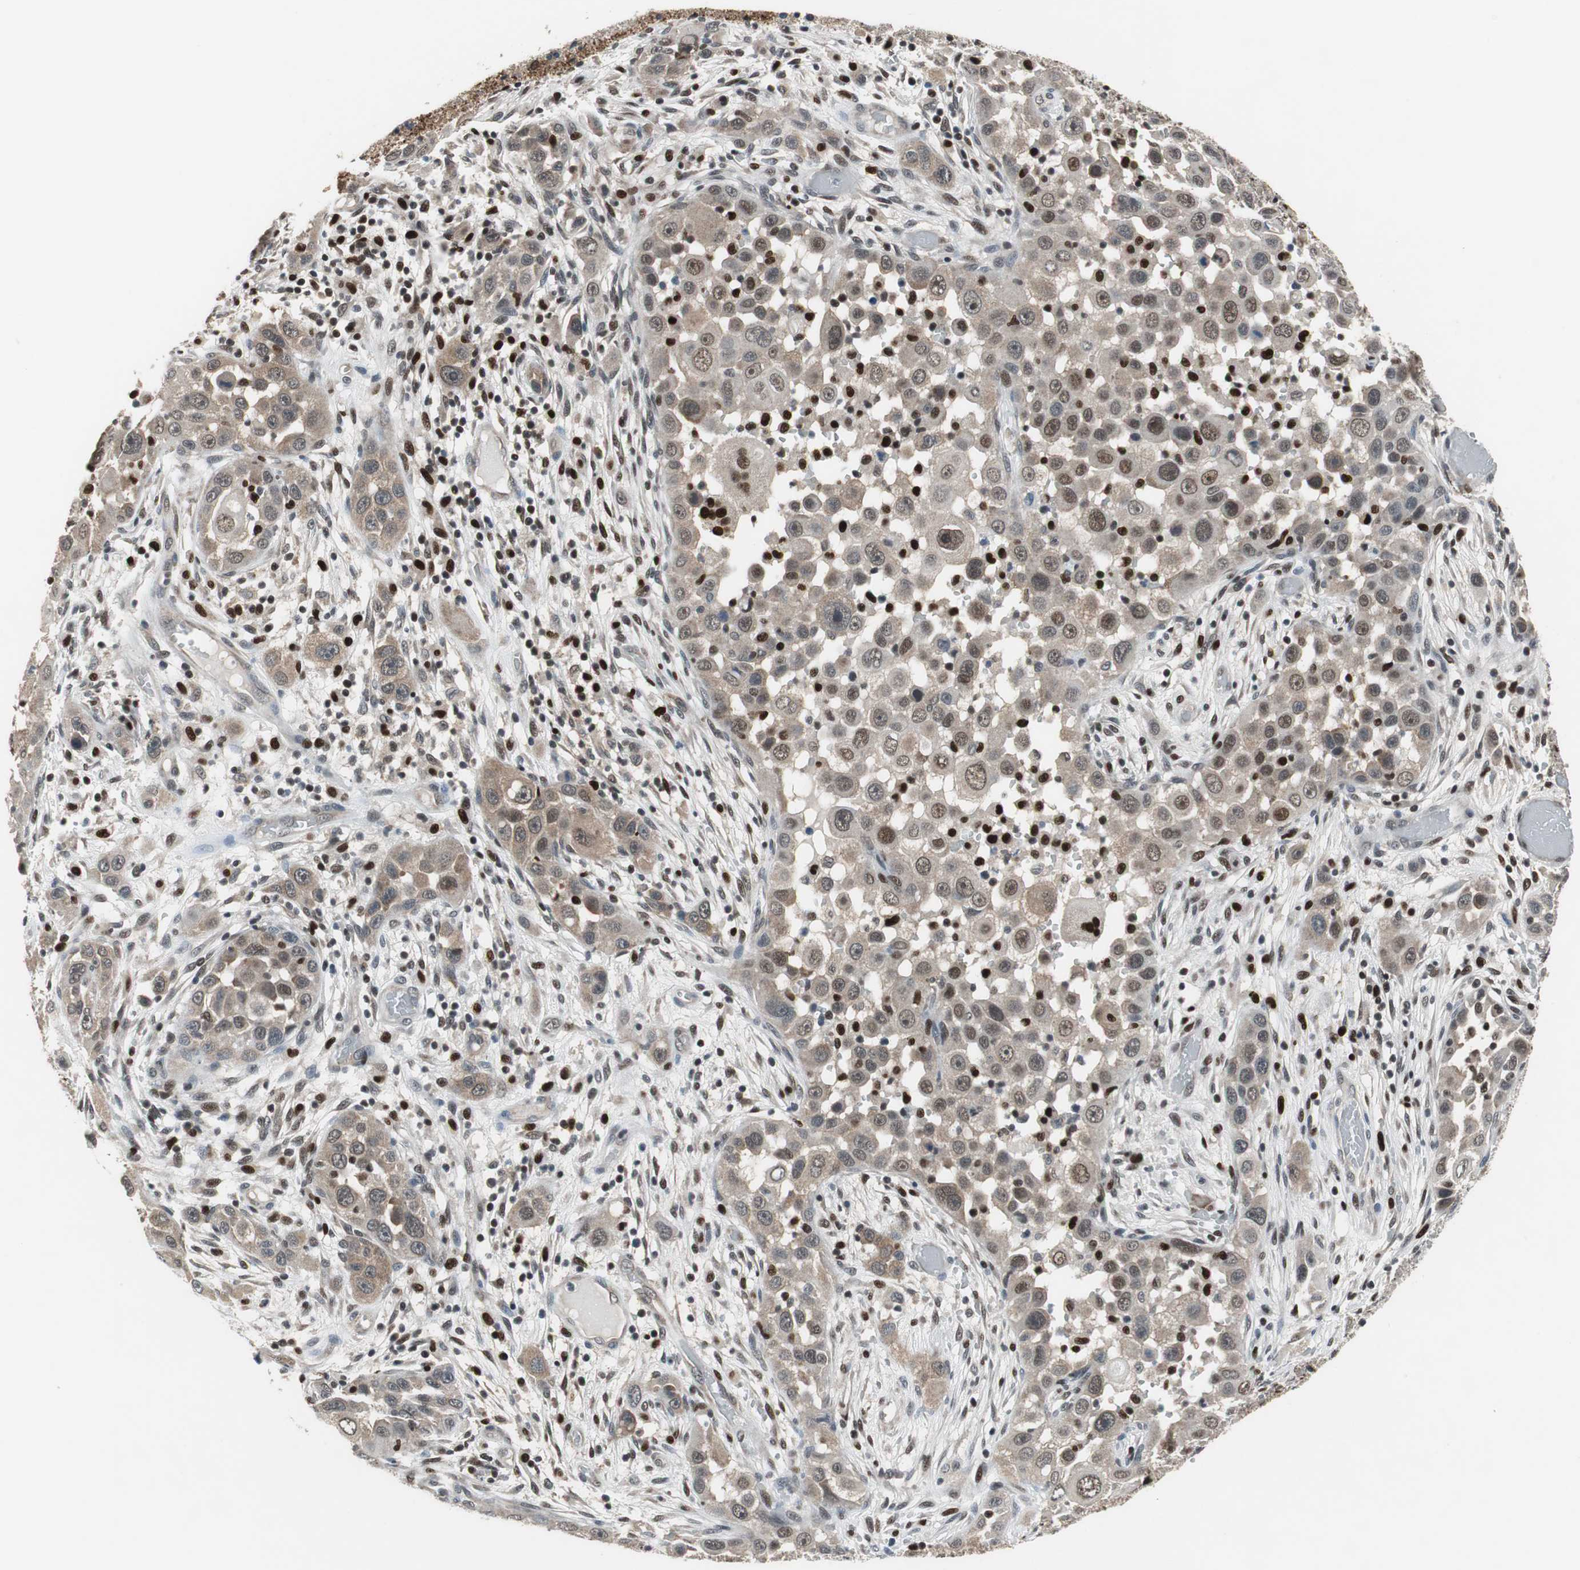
{"staining": {"intensity": "weak", "quantity": "25%-75%", "location": "cytoplasmic/membranous,nuclear"}, "tissue": "head and neck cancer", "cell_type": "Tumor cells", "image_type": "cancer", "snomed": [{"axis": "morphology", "description": "Carcinoma, NOS"}, {"axis": "topography", "description": "Head-Neck"}], "caption": "IHC of human head and neck carcinoma demonstrates low levels of weak cytoplasmic/membranous and nuclear expression in about 25%-75% of tumor cells.", "gene": "MAFB", "patient": {"sex": "male", "age": 87}}